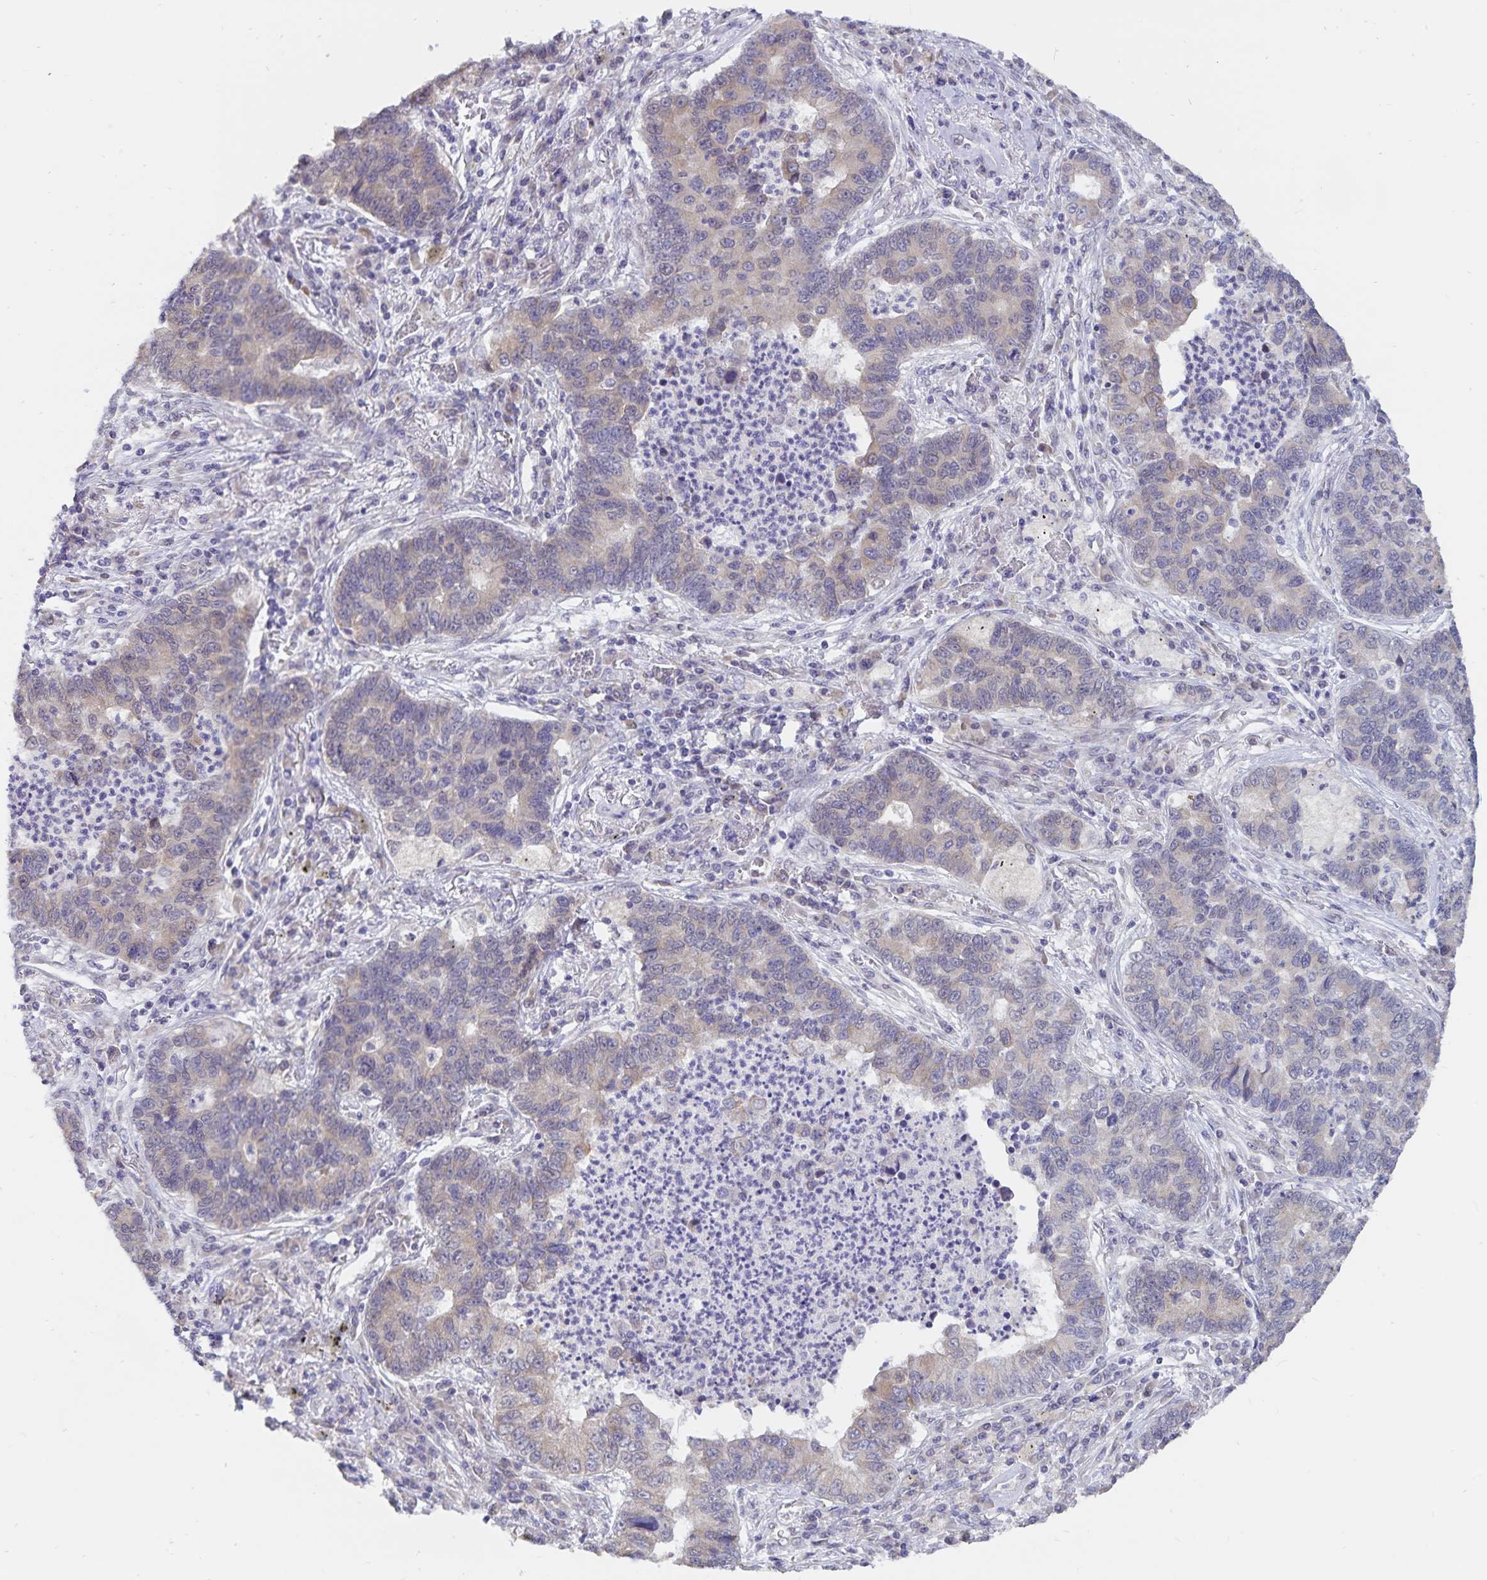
{"staining": {"intensity": "weak", "quantity": "25%-75%", "location": "cytoplasmic/membranous"}, "tissue": "lung cancer", "cell_type": "Tumor cells", "image_type": "cancer", "snomed": [{"axis": "morphology", "description": "Adenocarcinoma, NOS"}, {"axis": "topography", "description": "Lung"}], "caption": "Approximately 25%-75% of tumor cells in lung cancer (adenocarcinoma) demonstrate weak cytoplasmic/membranous protein positivity as visualized by brown immunohistochemical staining.", "gene": "ATP2A2", "patient": {"sex": "female", "age": 57}}